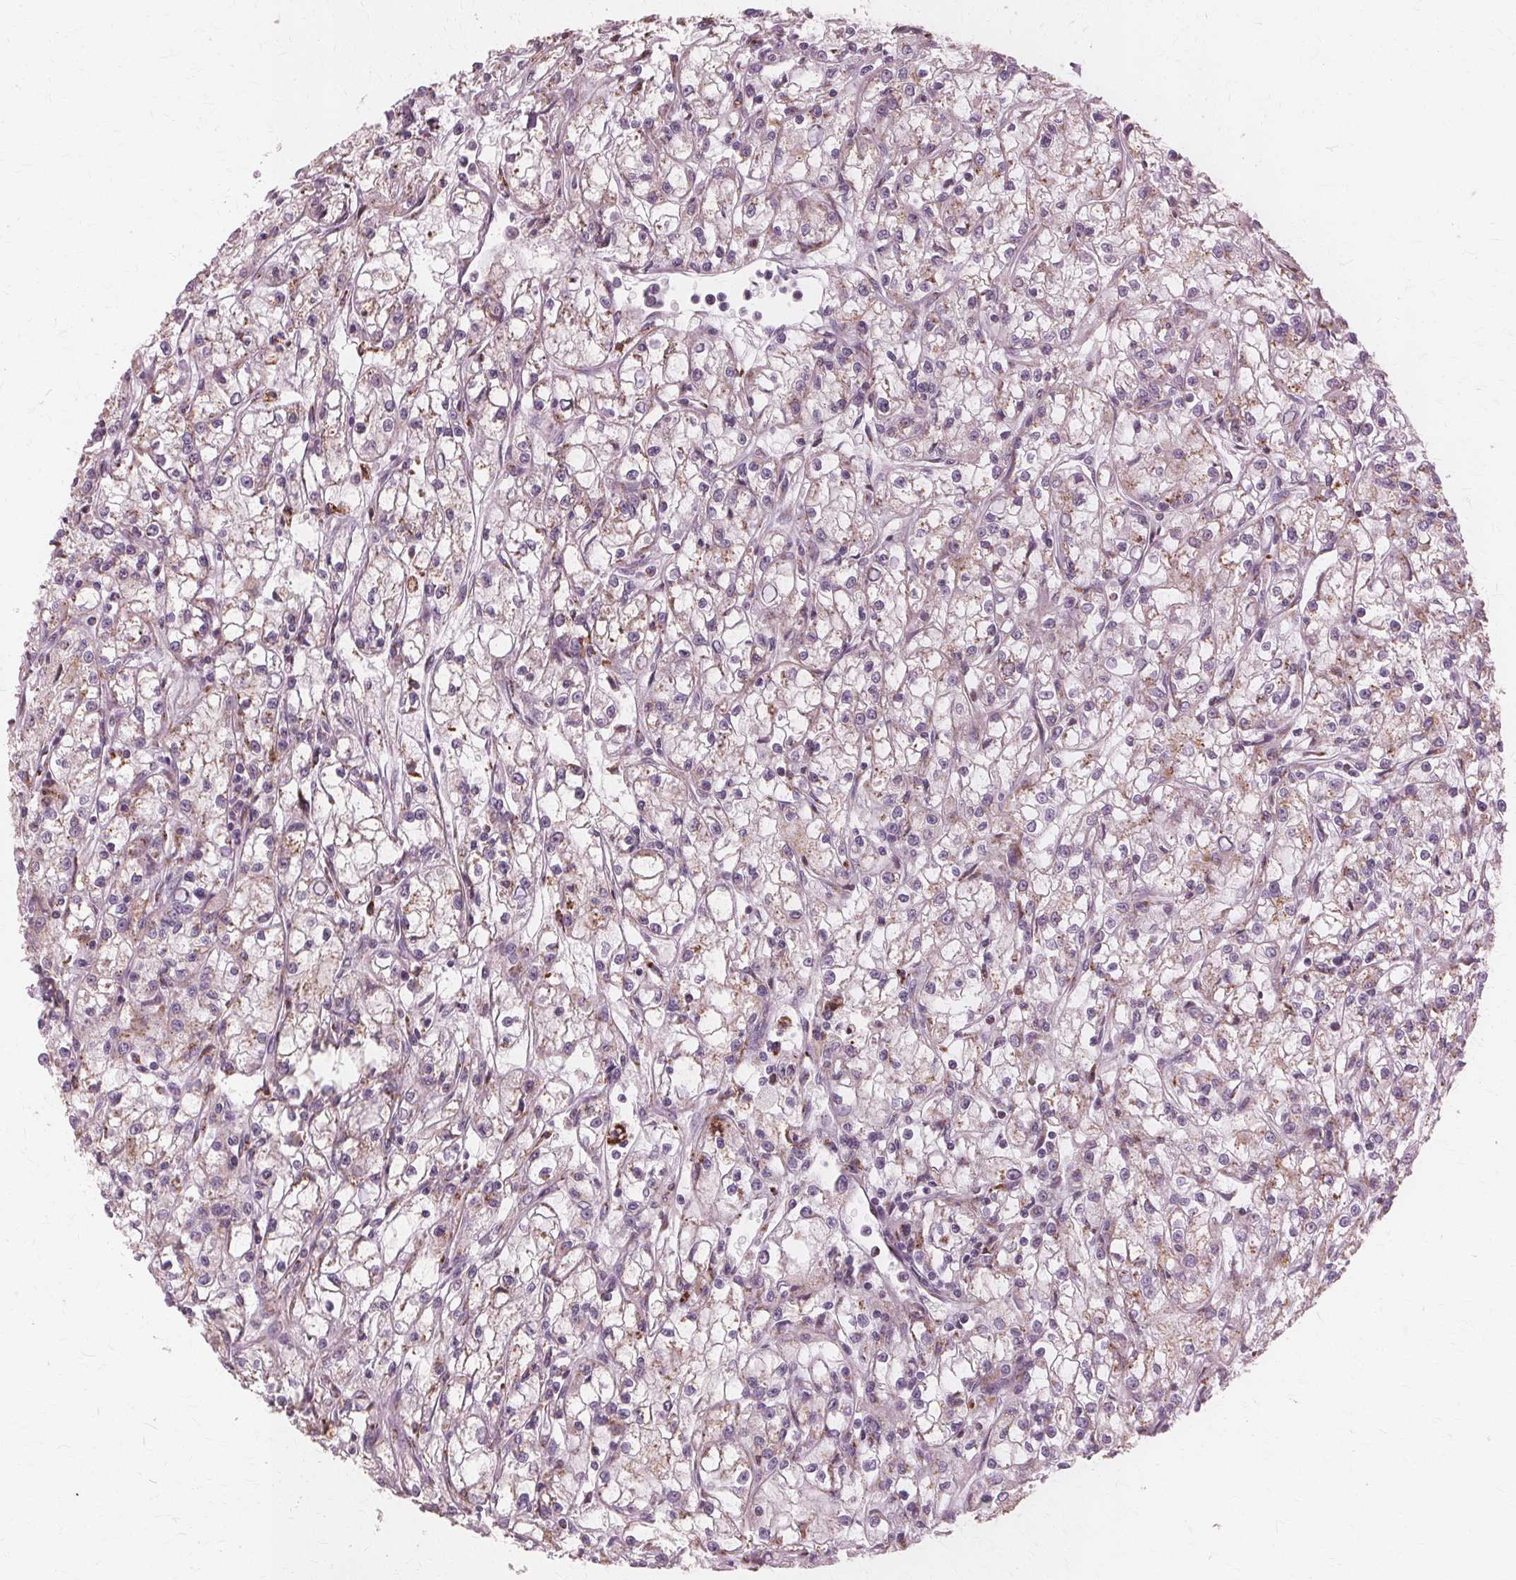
{"staining": {"intensity": "weak", "quantity": "25%-75%", "location": "cytoplasmic/membranous"}, "tissue": "renal cancer", "cell_type": "Tumor cells", "image_type": "cancer", "snomed": [{"axis": "morphology", "description": "Adenocarcinoma, NOS"}, {"axis": "topography", "description": "Kidney"}], "caption": "Brown immunohistochemical staining in human adenocarcinoma (renal) displays weak cytoplasmic/membranous staining in about 25%-75% of tumor cells.", "gene": "DNASE2", "patient": {"sex": "female", "age": 59}}